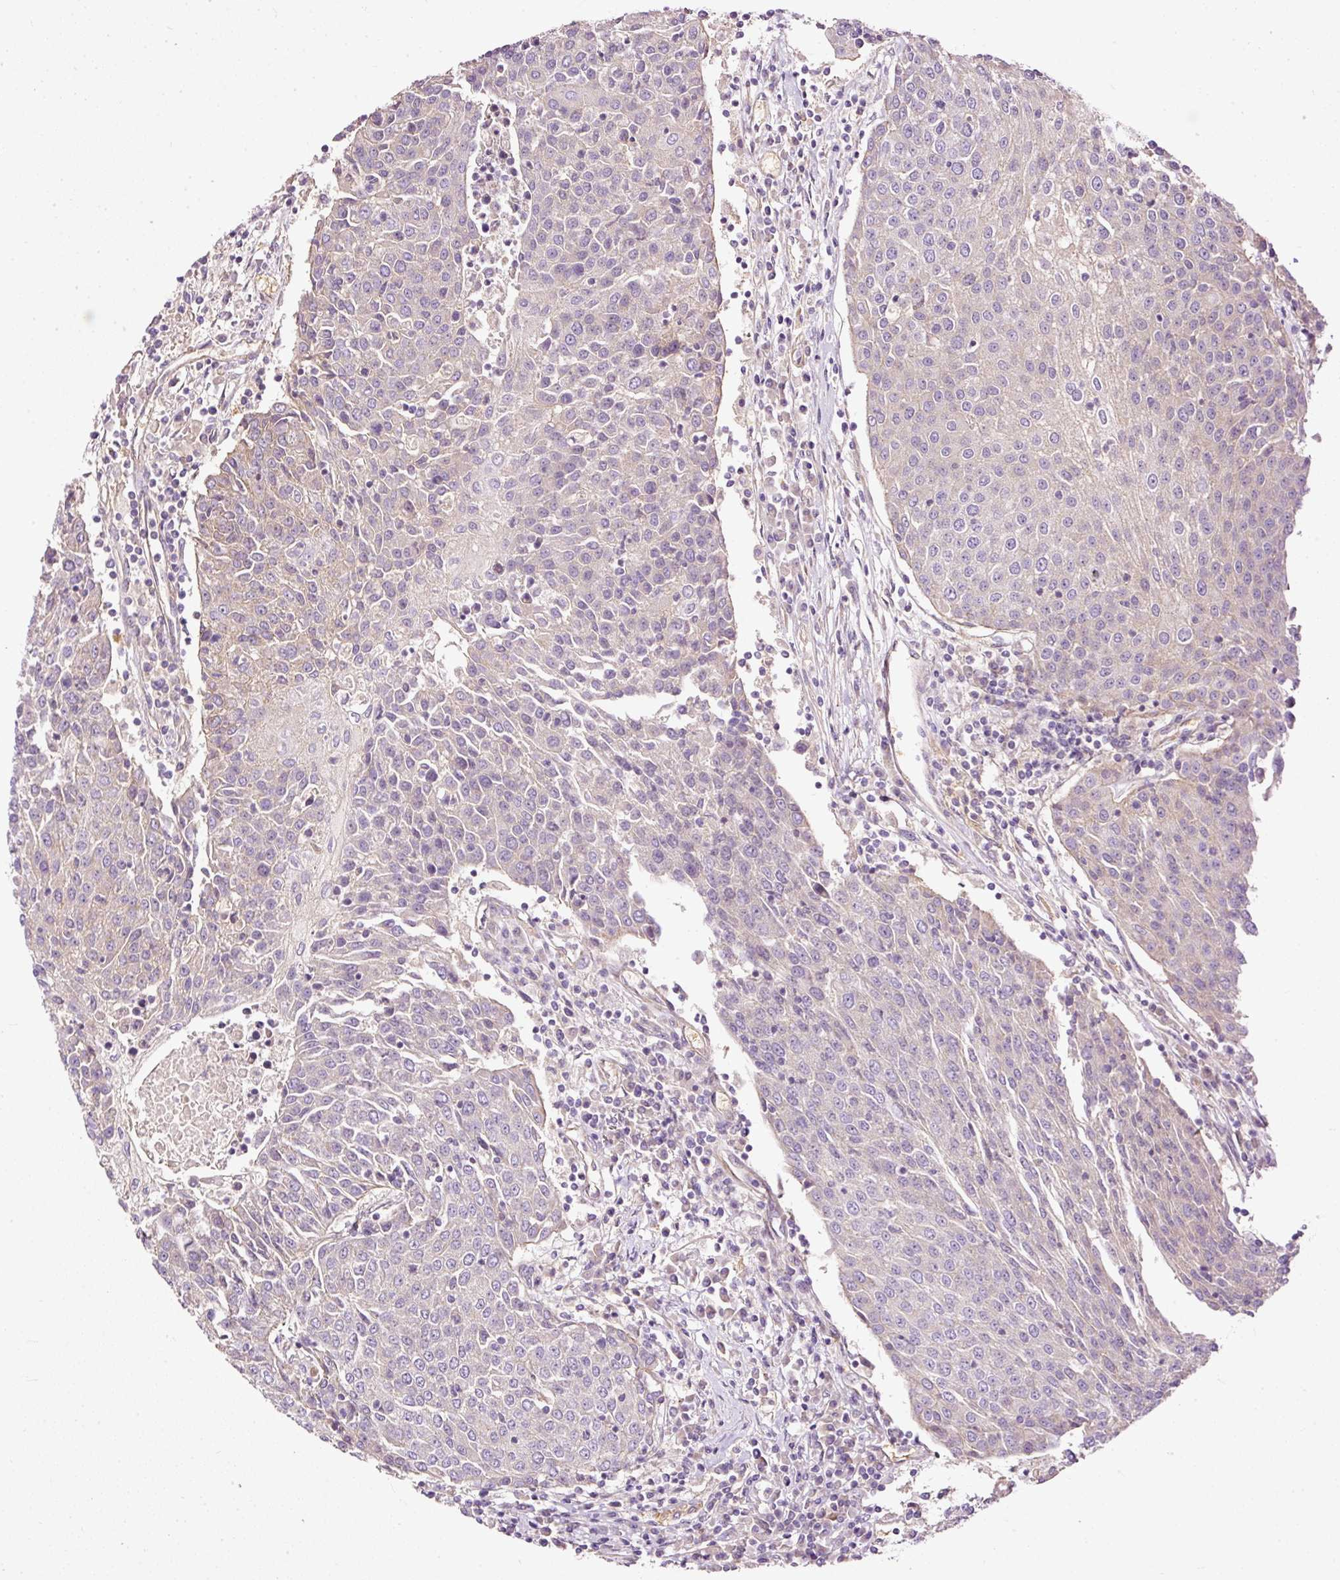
{"staining": {"intensity": "negative", "quantity": "none", "location": "none"}, "tissue": "urothelial cancer", "cell_type": "Tumor cells", "image_type": "cancer", "snomed": [{"axis": "morphology", "description": "Urothelial carcinoma, High grade"}, {"axis": "topography", "description": "Urinary bladder"}], "caption": "Tumor cells show no significant positivity in high-grade urothelial carcinoma.", "gene": "USHBP1", "patient": {"sex": "female", "age": 85}}